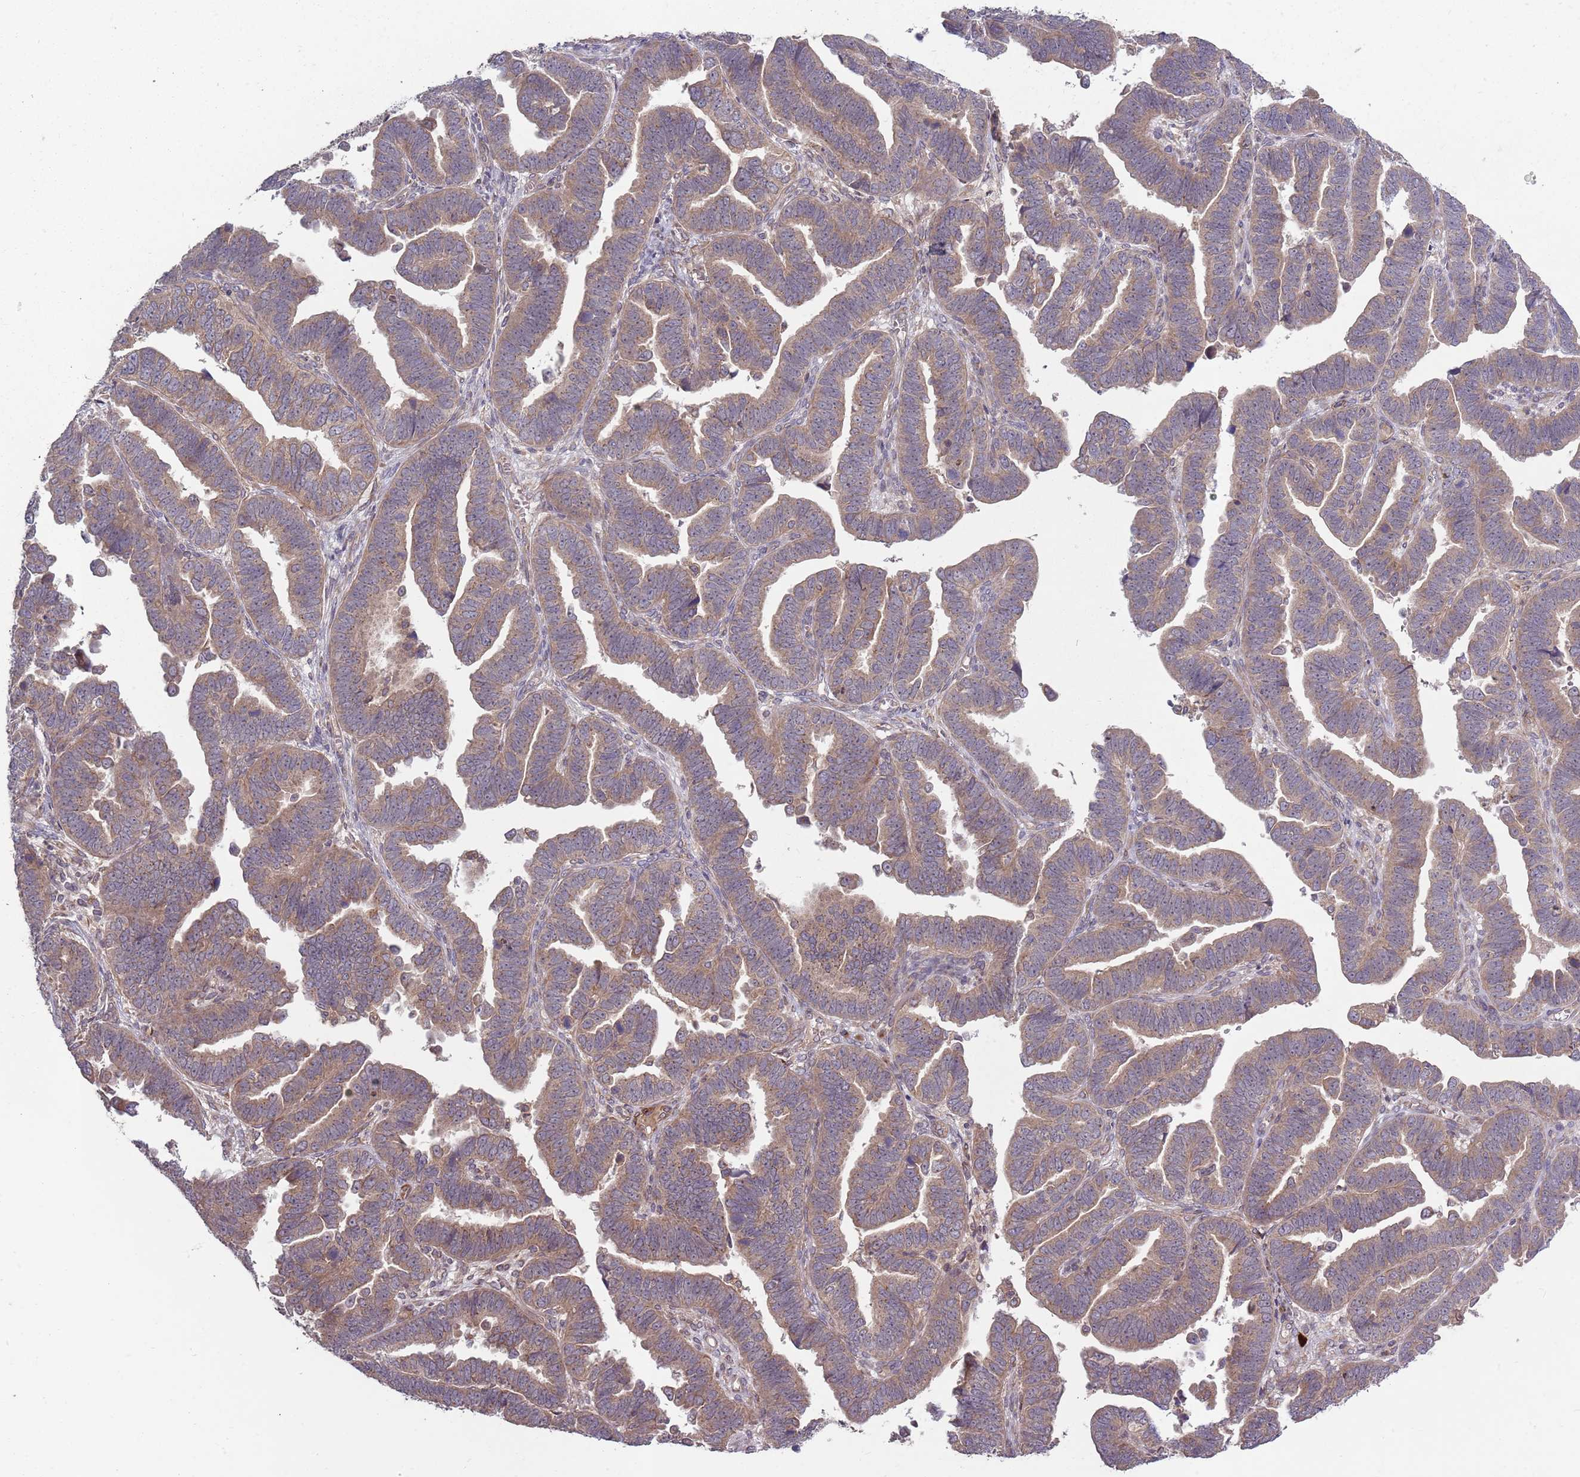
{"staining": {"intensity": "moderate", "quantity": ">75%", "location": "cytoplasmic/membranous"}, "tissue": "endometrial cancer", "cell_type": "Tumor cells", "image_type": "cancer", "snomed": [{"axis": "morphology", "description": "Adenocarcinoma, NOS"}, {"axis": "topography", "description": "Endometrium"}], "caption": "There is medium levels of moderate cytoplasmic/membranous positivity in tumor cells of adenocarcinoma (endometrial), as demonstrated by immunohistochemical staining (brown color).", "gene": "PLD6", "patient": {"sex": "female", "age": 75}}